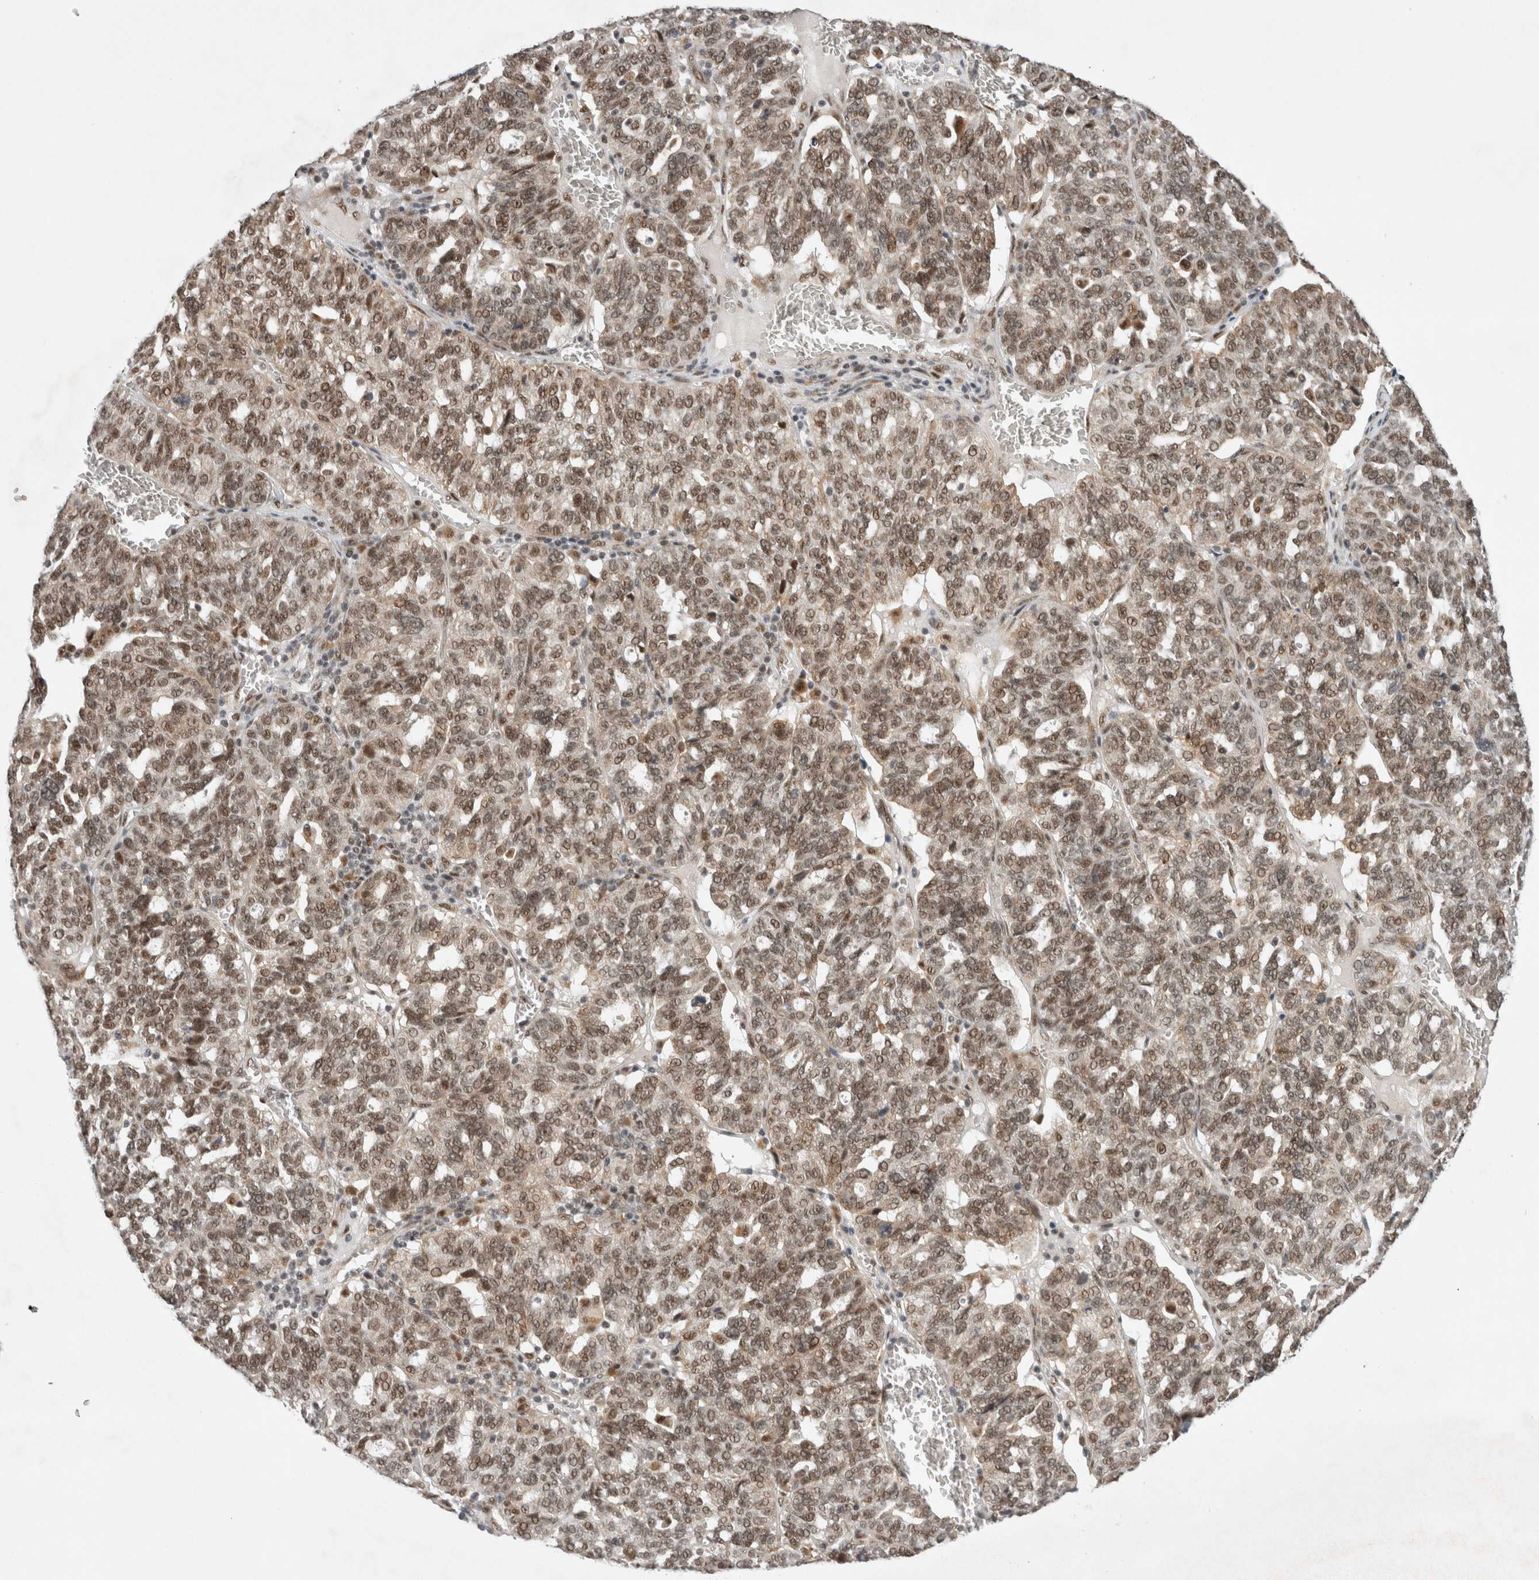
{"staining": {"intensity": "moderate", "quantity": ">75%", "location": "nuclear"}, "tissue": "ovarian cancer", "cell_type": "Tumor cells", "image_type": "cancer", "snomed": [{"axis": "morphology", "description": "Cystadenocarcinoma, serous, NOS"}, {"axis": "topography", "description": "Ovary"}], "caption": "The image shows immunohistochemical staining of ovarian cancer. There is moderate nuclear positivity is appreciated in about >75% of tumor cells.", "gene": "NCAPG2", "patient": {"sex": "female", "age": 59}}